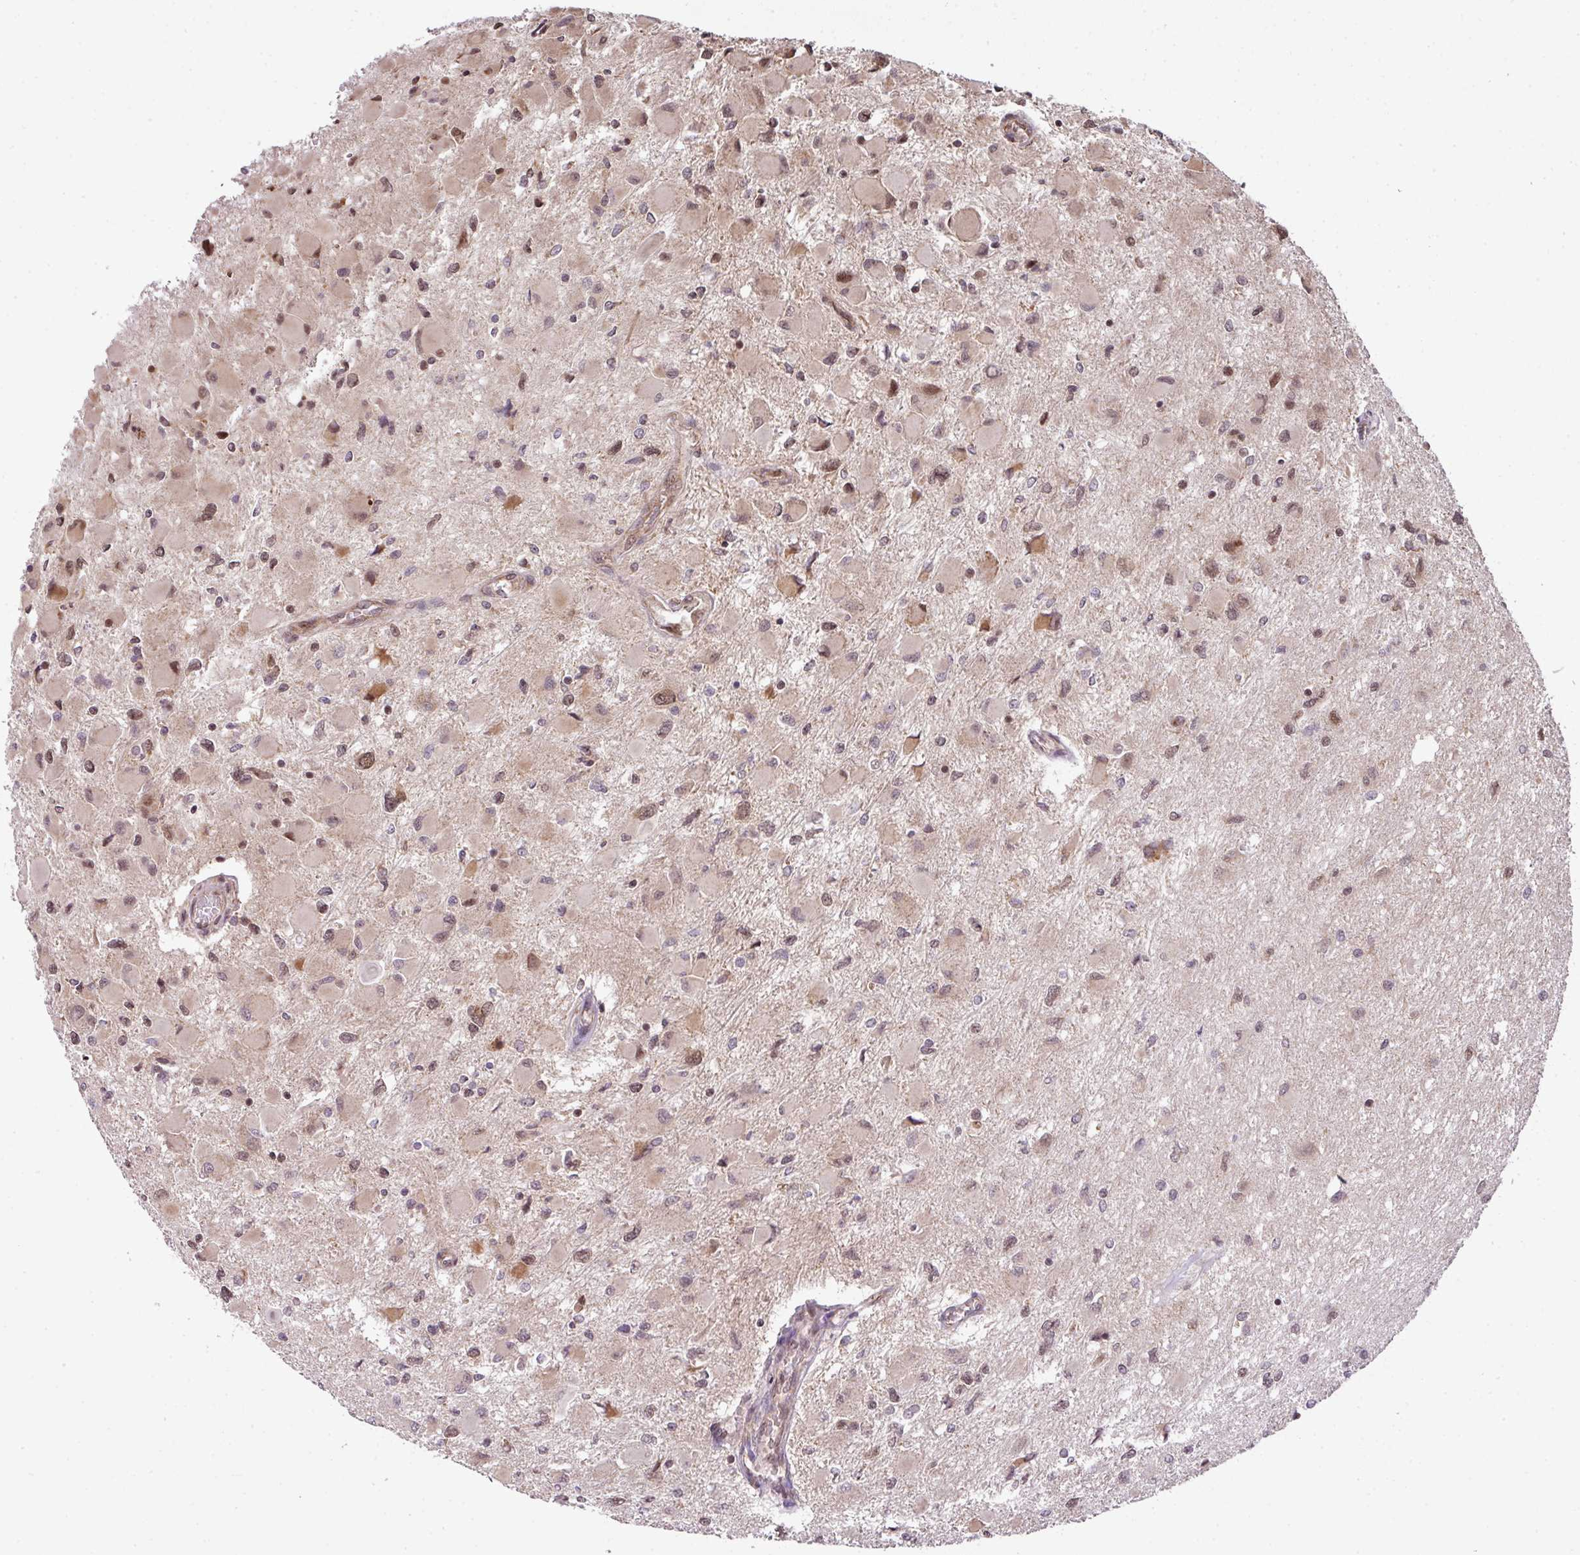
{"staining": {"intensity": "moderate", "quantity": "25%-75%", "location": "cytoplasmic/membranous,nuclear"}, "tissue": "glioma", "cell_type": "Tumor cells", "image_type": "cancer", "snomed": [{"axis": "morphology", "description": "Glioma, malignant, High grade"}, {"axis": "topography", "description": "Cerebral cortex"}], "caption": "The image demonstrates immunohistochemical staining of glioma. There is moderate cytoplasmic/membranous and nuclear positivity is seen in approximately 25%-75% of tumor cells. Immunohistochemistry stains the protein of interest in brown and the nuclei are stained blue.", "gene": "PLK1", "patient": {"sex": "female", "age": 36}}